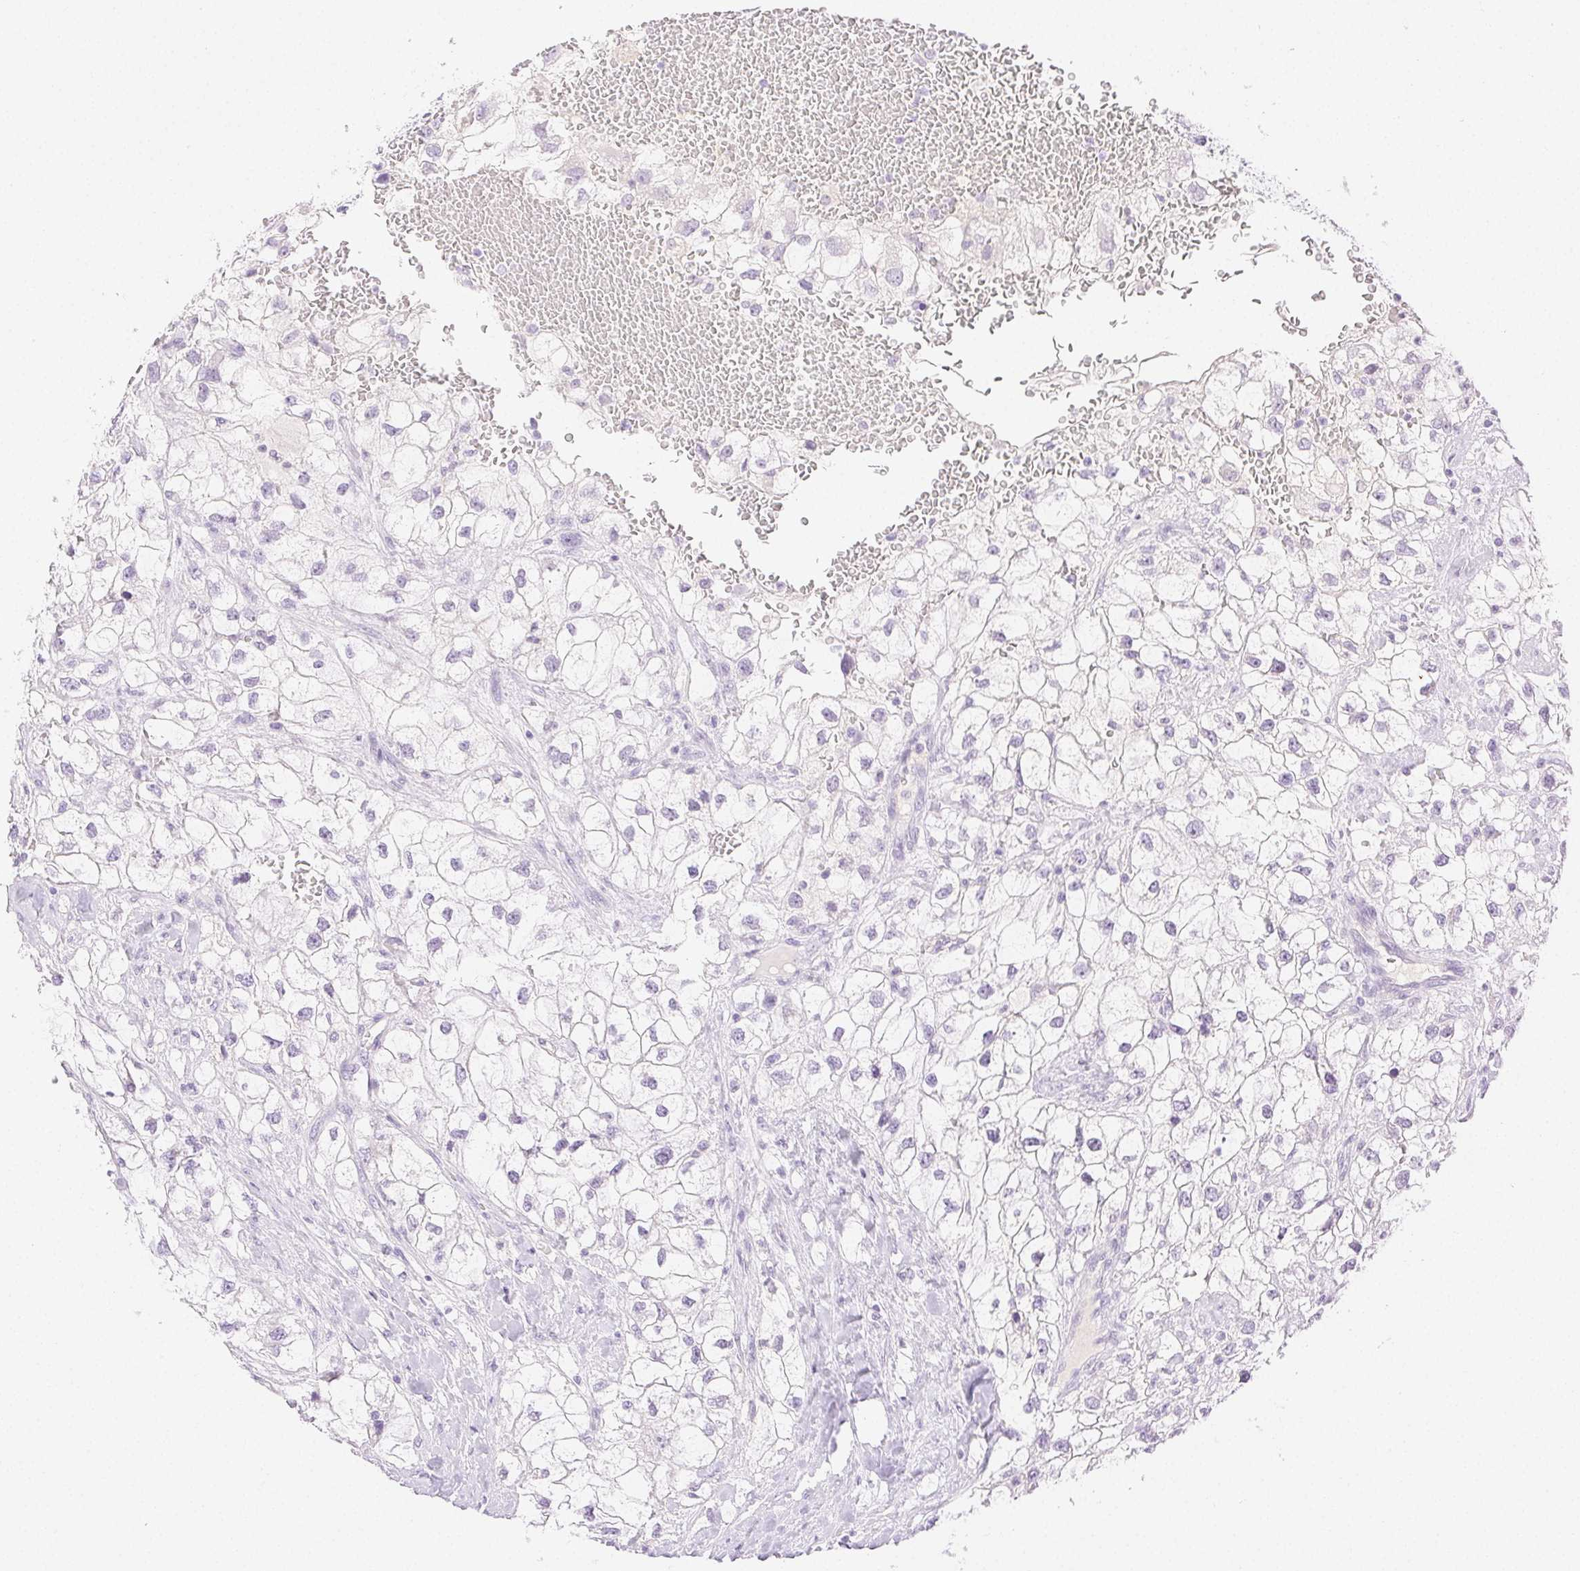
{"staining": {"intensity": "negative", "quantity": "none", "location": "none"}, "tissue": "renal cancer", "cell_type": "Tumor cells", "image_type": "cancer", "snomed": [{"axis": "morphology", "description": "Adenocarcinoma, NOS"}, {"axis": "topography", "description": "Kidney"}], "caption": "Immunohistochemistry histopathology image of neoplastic tissue: human adenocarcinoma (renal) stained with DAB exhibits no significant protein staining in tumor cells.", "gene": "SPACA4", "patient": {"sex": "male", "age": 59}}